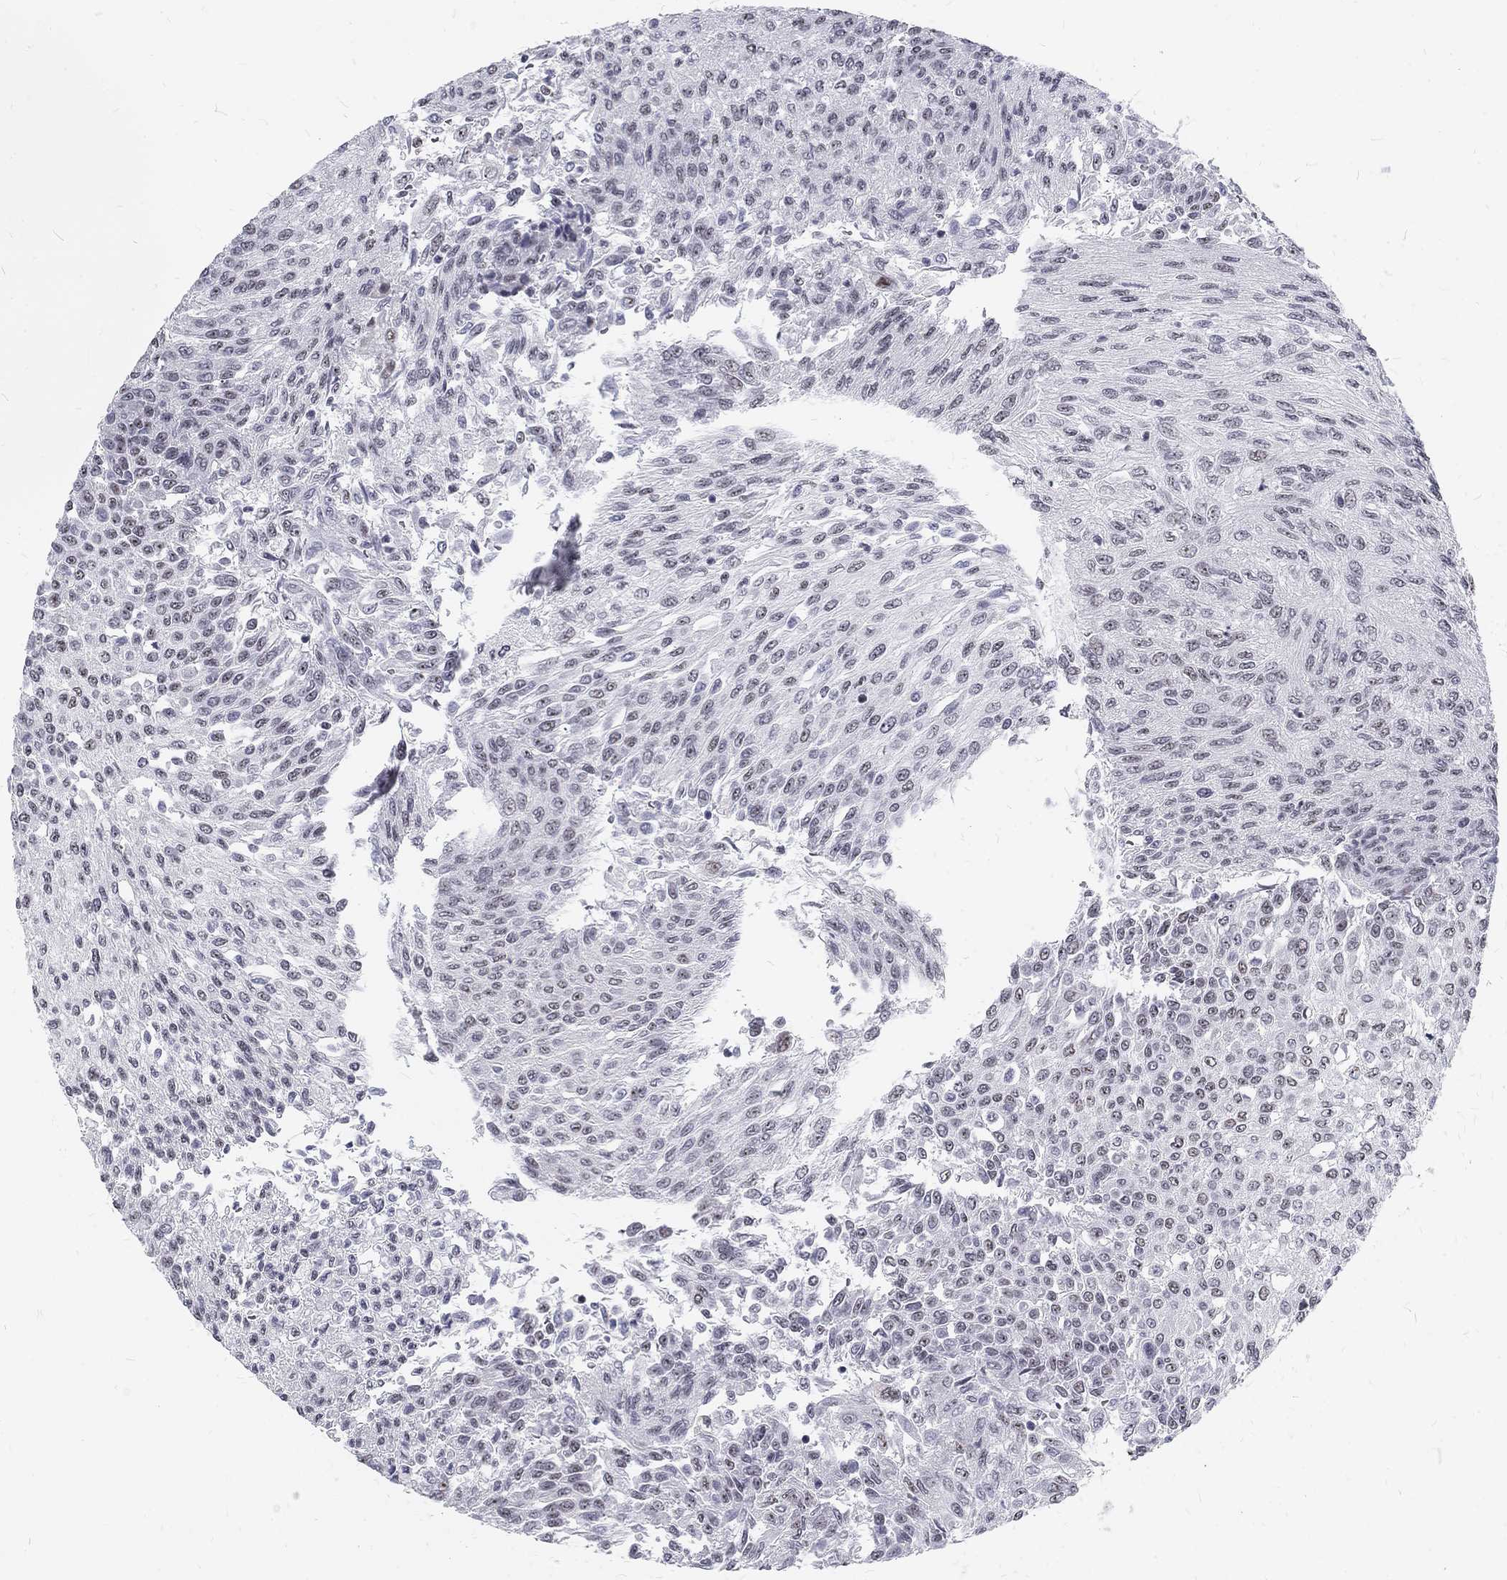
{"staining": {"intensity": "negative", "quantity": "none", "location": "none"}, "tissue": "urothelial cancer", "cell_type": "Tumor cells", "image_type": "cancer", "snomed": [{"axis": "morphology", "description": "Urothelial carcinoma, Low grade"}, {"axis": "topography", "description": "Urinary bladder"}], "caption": "An image of urothelial cancer stained for a protein demonstrates no brown staining in tumor cells.", "gene": "SNORC", "patient": {"sex": "male", "age": 78}}